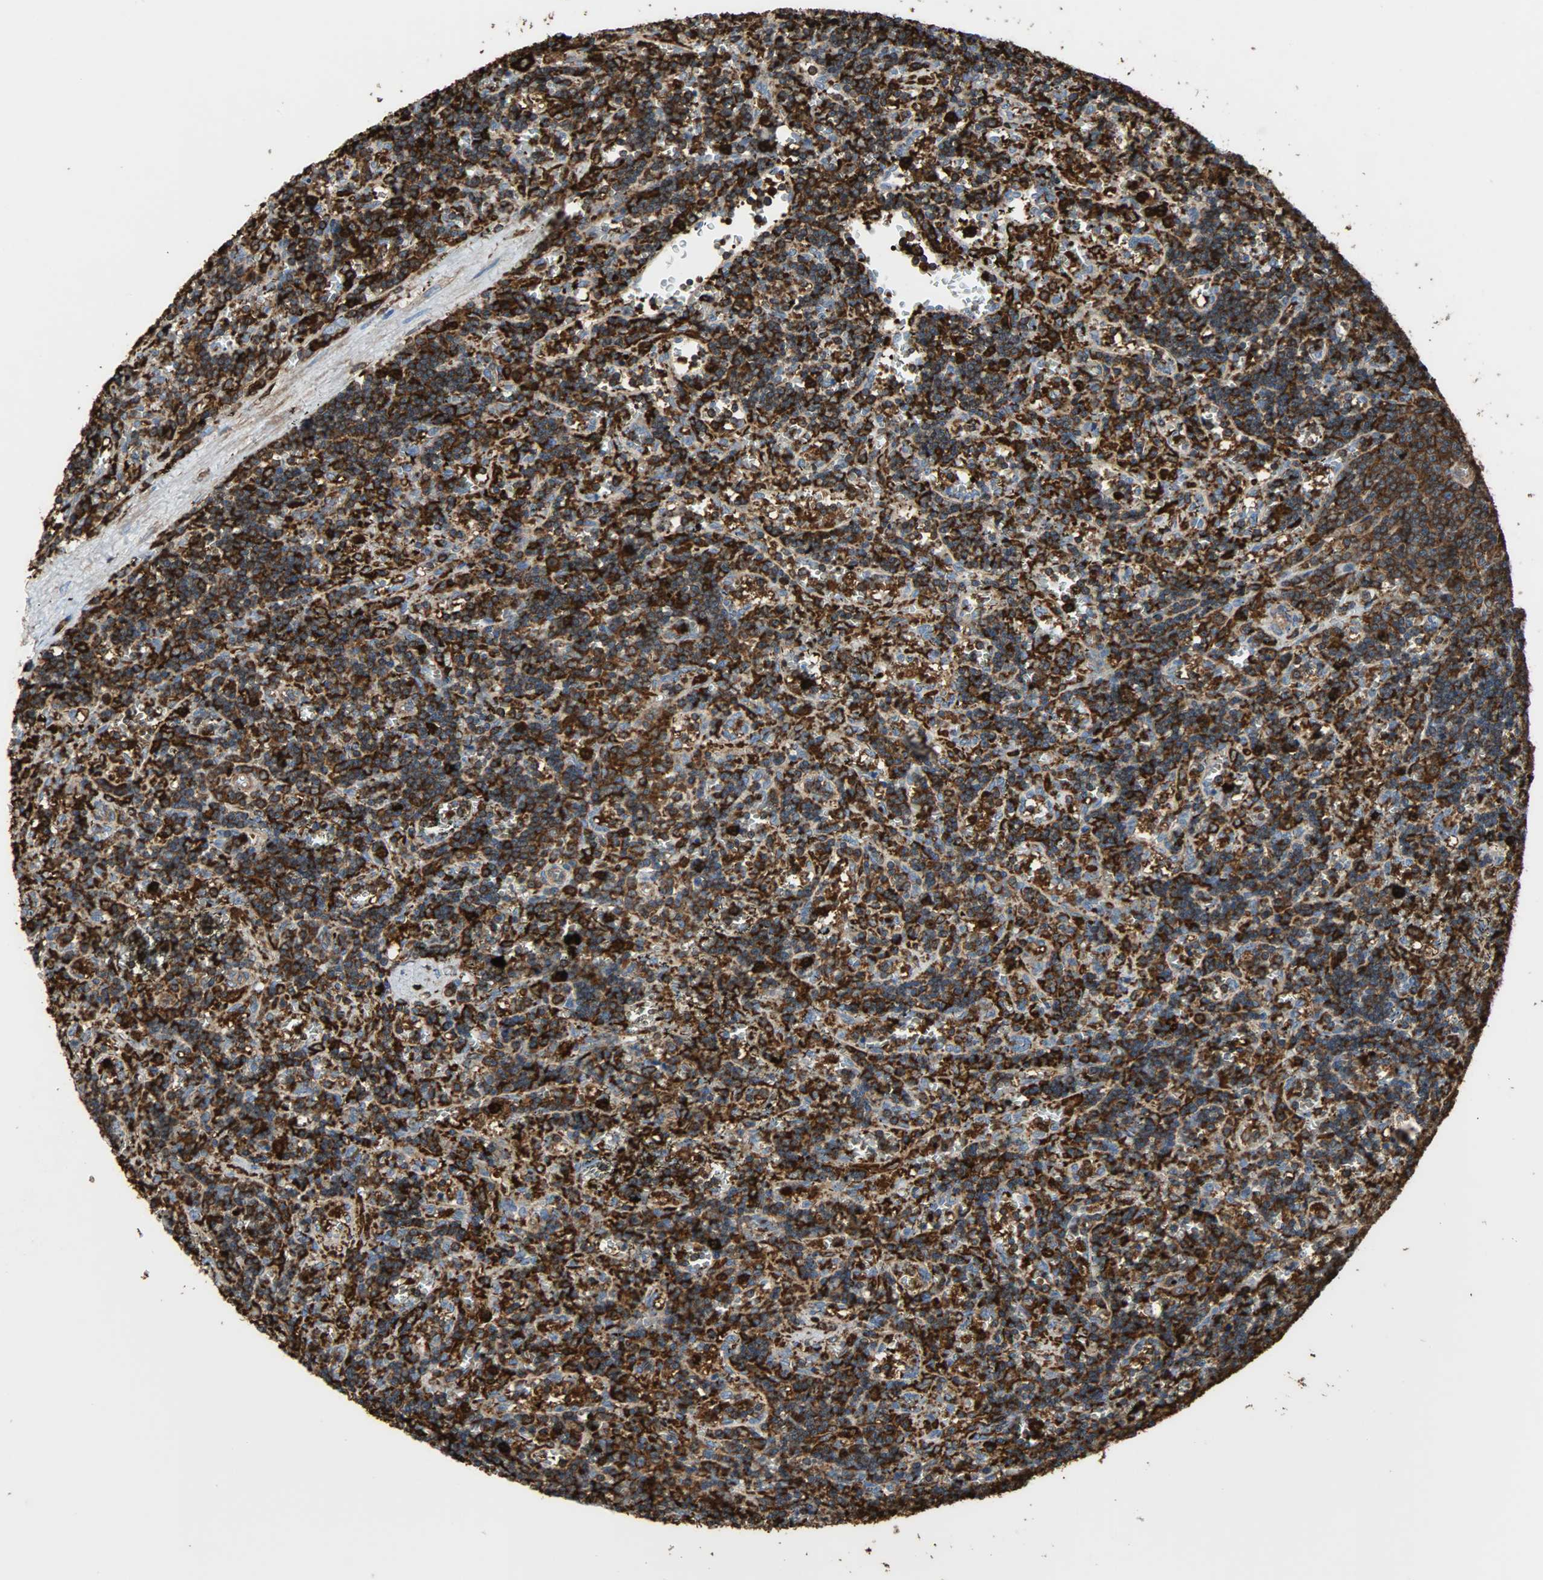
{"staining": {"intensity": "strong", "quantity": ">75%", "location": "cytoplasmic/membranous"}, "tissue": "lymphoma", "cell_type": "Tumor cells", "image_type": "cancer", "snomed": [{"axis": "morphology", "description": "Malignant lymphoma, non-Hodgkin's type, Low grade"}, {"axis": "topography", "description": "Spleen"}], "caption": "Human lymphoma stained for a protein (brown) demonstrates strong cytoplasmic/membranous positive positivity in about >75% of tumor cells.", "gene": "VASP", "patient": {"sex": "male", "age": 60}}